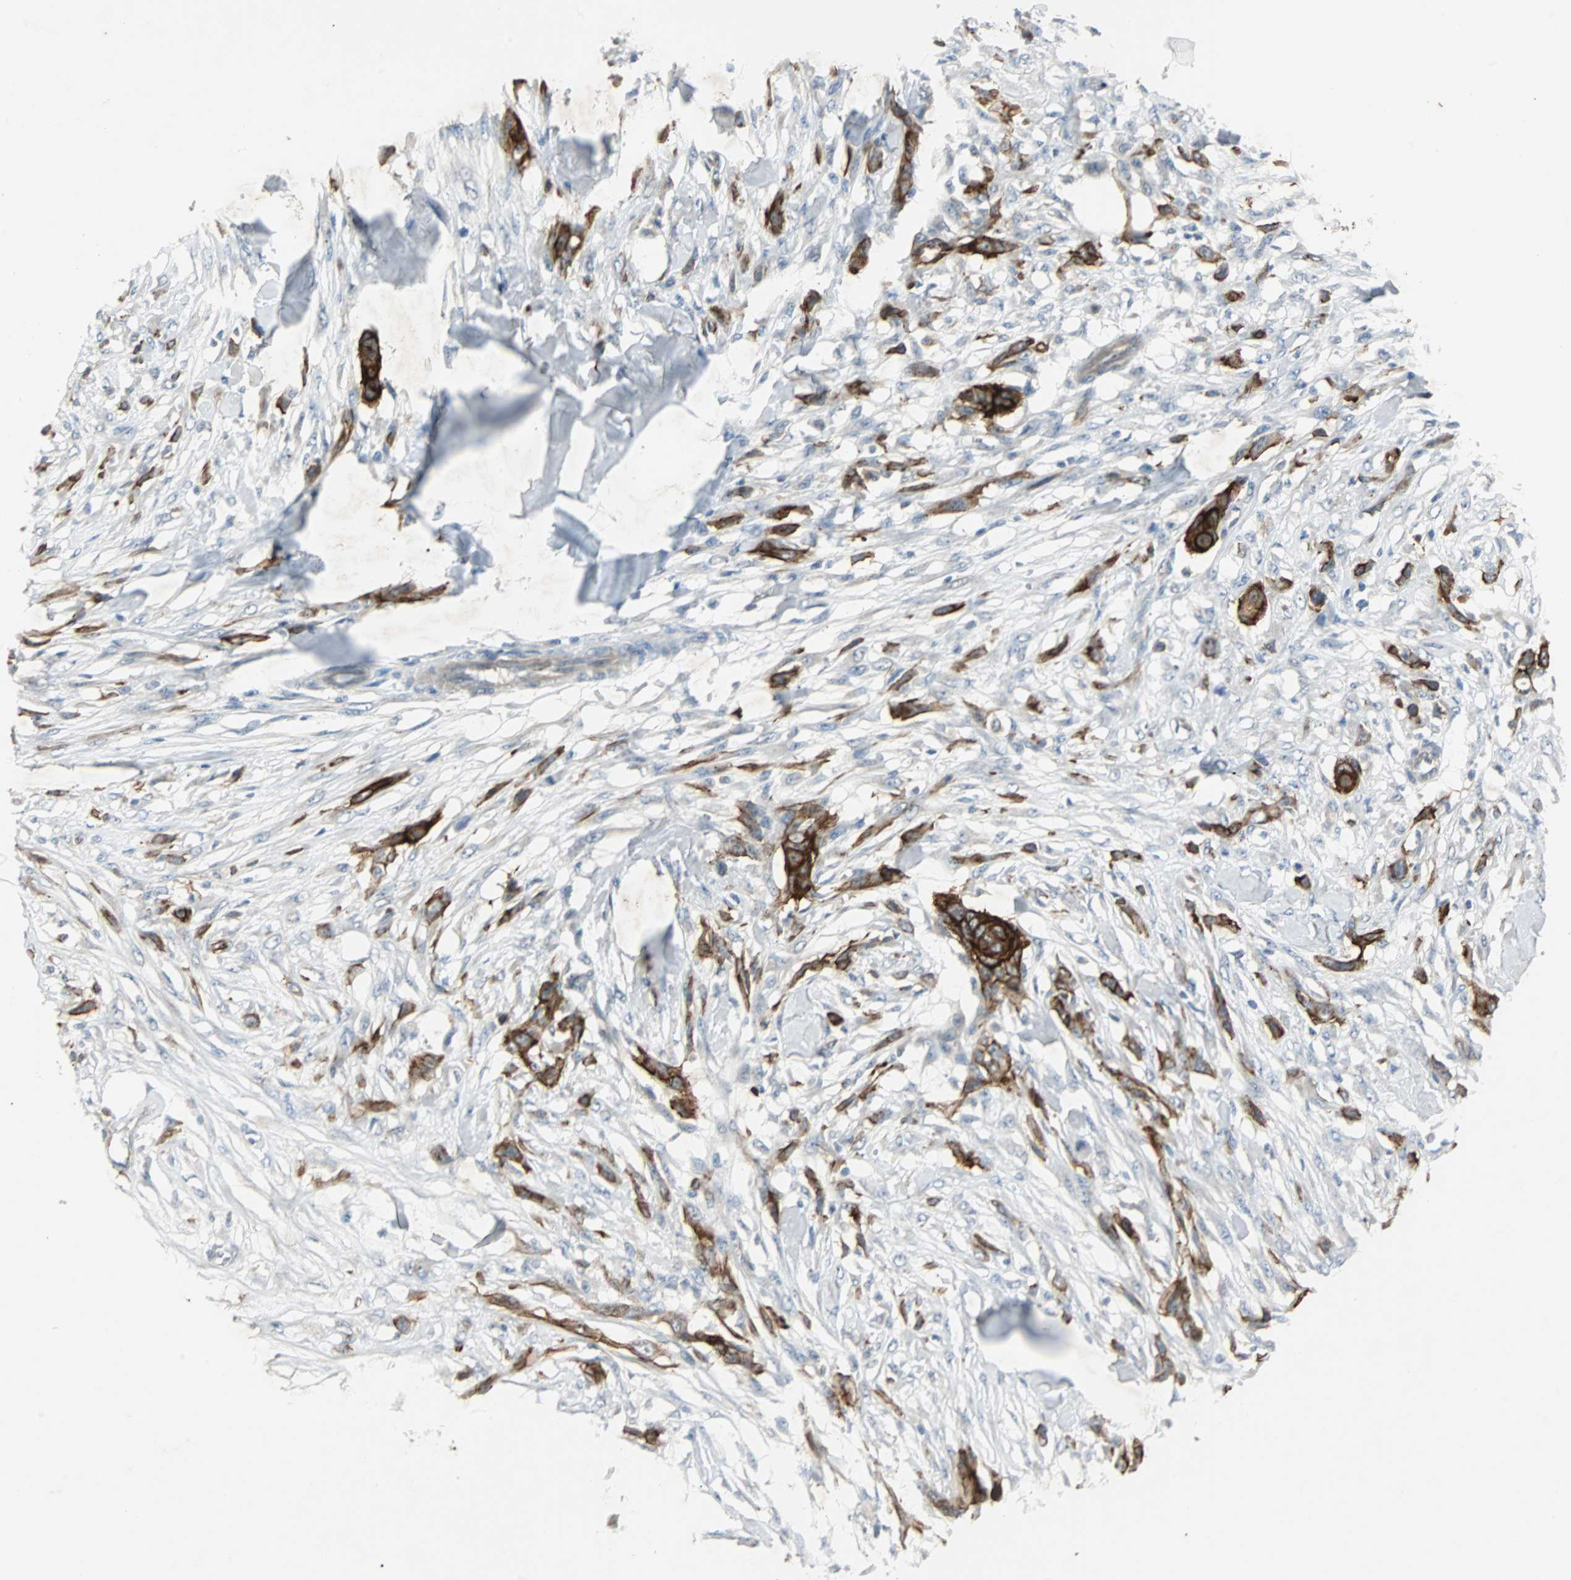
{"staining": {"intensity": "strong", "quantity": ">75%", "location": "cytoplasmic/membranous"}, "tissue": "skin cancer", "cell_type": "Tumor cells", "image_type": "cancer", "snomed": [{"axis": "morphology", "description": "Normal tissue, NOS"}, {"axis": "morphology", "description": "Squamous cell carcinoma, NOS"}, {"axis": "topography", "description": "Skin"}], "caption": "Immunohistochemical staining of skin cancer displays high levels of strong cytoplasmic/membranous expression in about >75% of tumor cells.", "gene": "CMC2", "patient": {"sex": "female", "age": 59}}